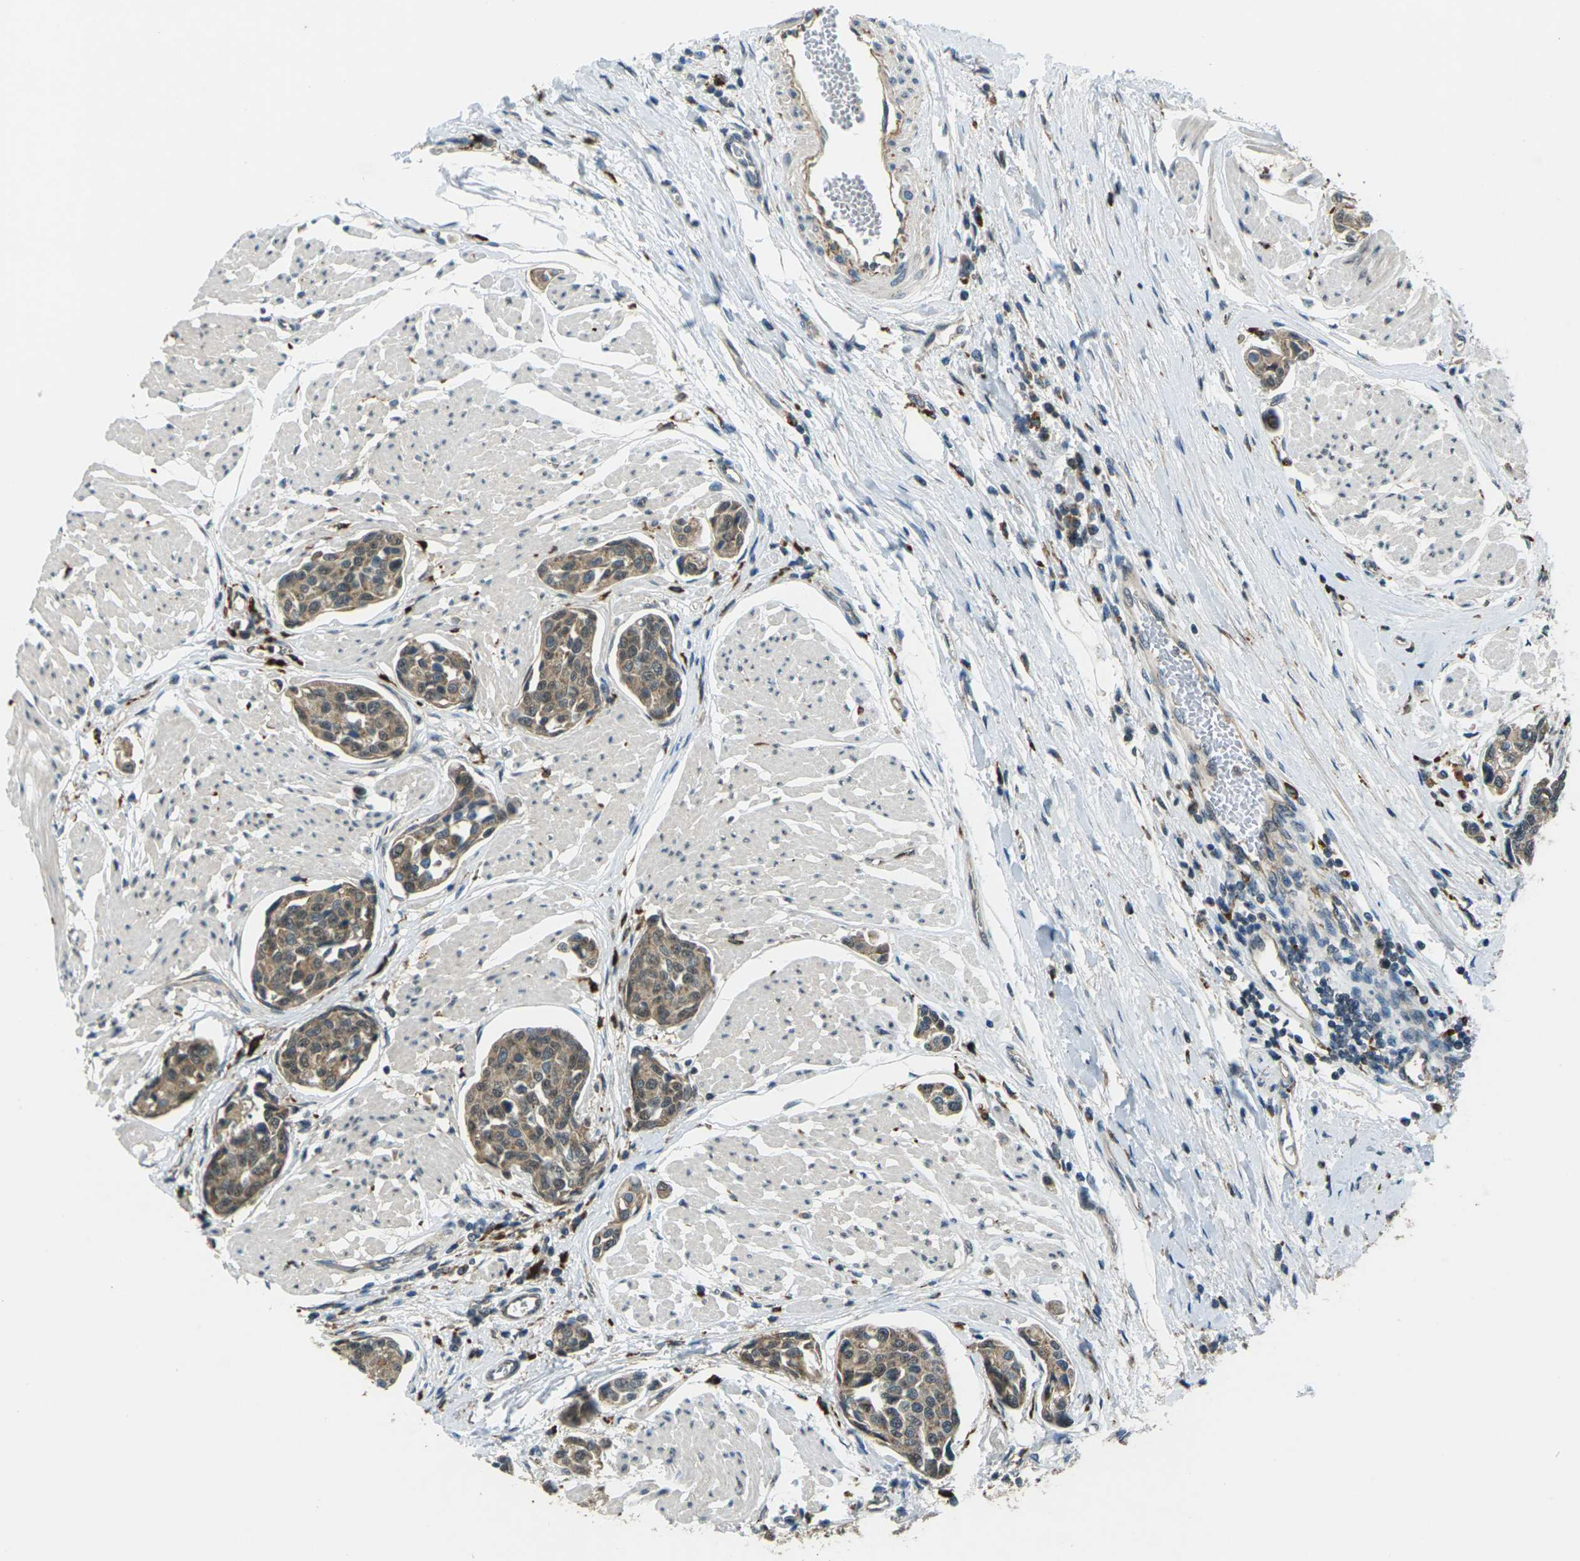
{"staining": {"intensity": "moderate", "quantity": ">75%", "location": "cytoplasmic/membranous"}, "tissue": "urothelial cancer", "cell_type": "Tumor cells", "image_type": "cancer", "snomed": [{"axis": "morphology", "description": "Urothelial carcinoma, High grade"}, {"axis": "topography", "description": "Urinary bladder"}], "caption": "High-power microscopy captured an immunohistochemistry micrograph of high-grade urothelial carcinoma, revealing moderate cytoplasmic/membranous positivity in about >75% of tumor cells.", "gene": "SLC31A2", "patient": {"sex": "male", "age": 78}}